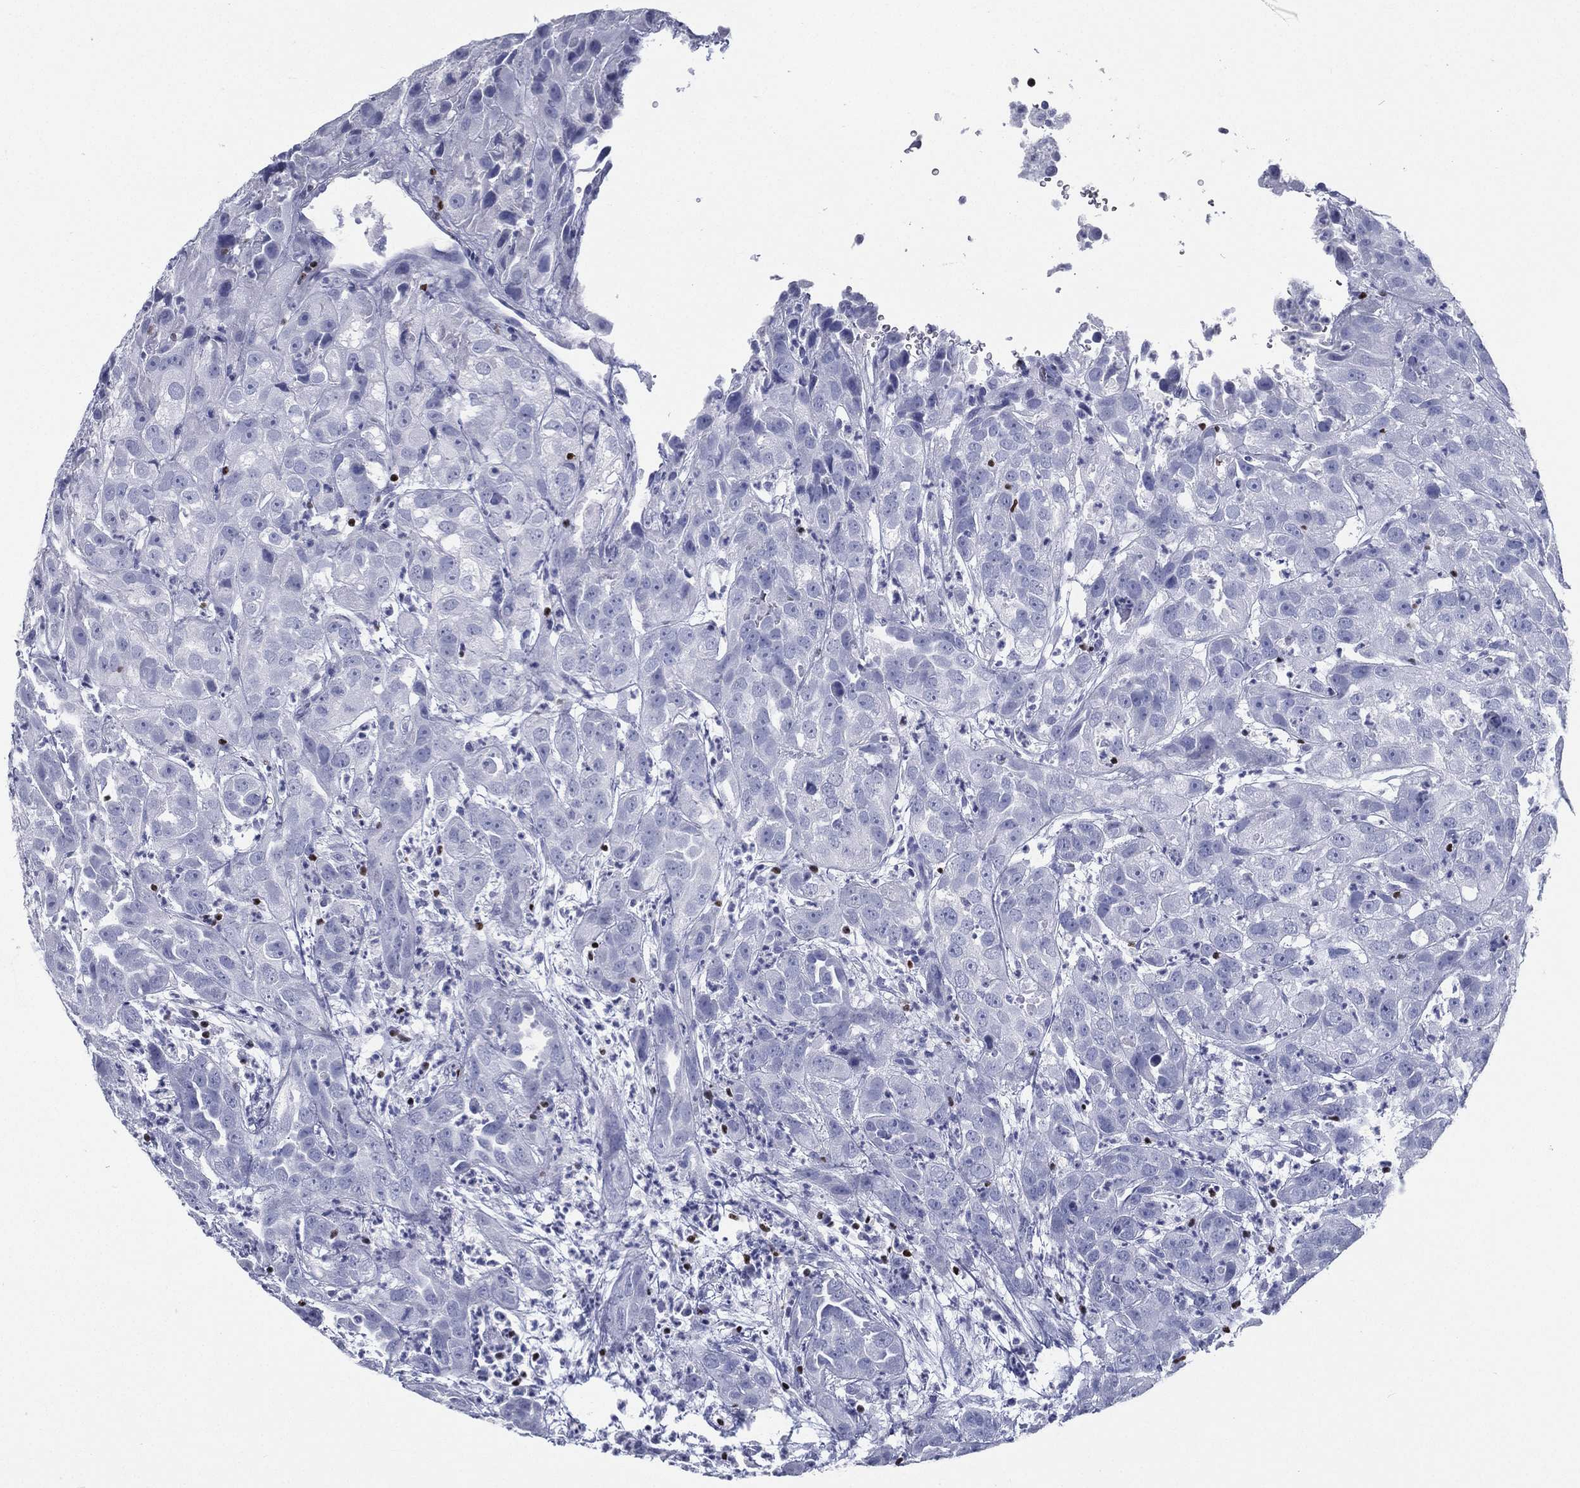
{"staining": {"intensity": "negative", "quantity": "none", "location": "none"}, "tissue": "urothelial cancer", "cell_type": "Tumor cells", "image_type": "cancer", "snomed": [{"axis": "morphology", "description": "Urothelial carcinoma, High grade"}, {"axis": "topography", "description": "Urinary bladder"}], "caption": "Tumor cells show no significant protein positivity in high-grade urothelial carcinoma. (DAB immunohistochemistry visualized using brightfield microscopy, high magnification).", "gene": "PYHIN1", "patient": {"sex": "female", "age": 41}}